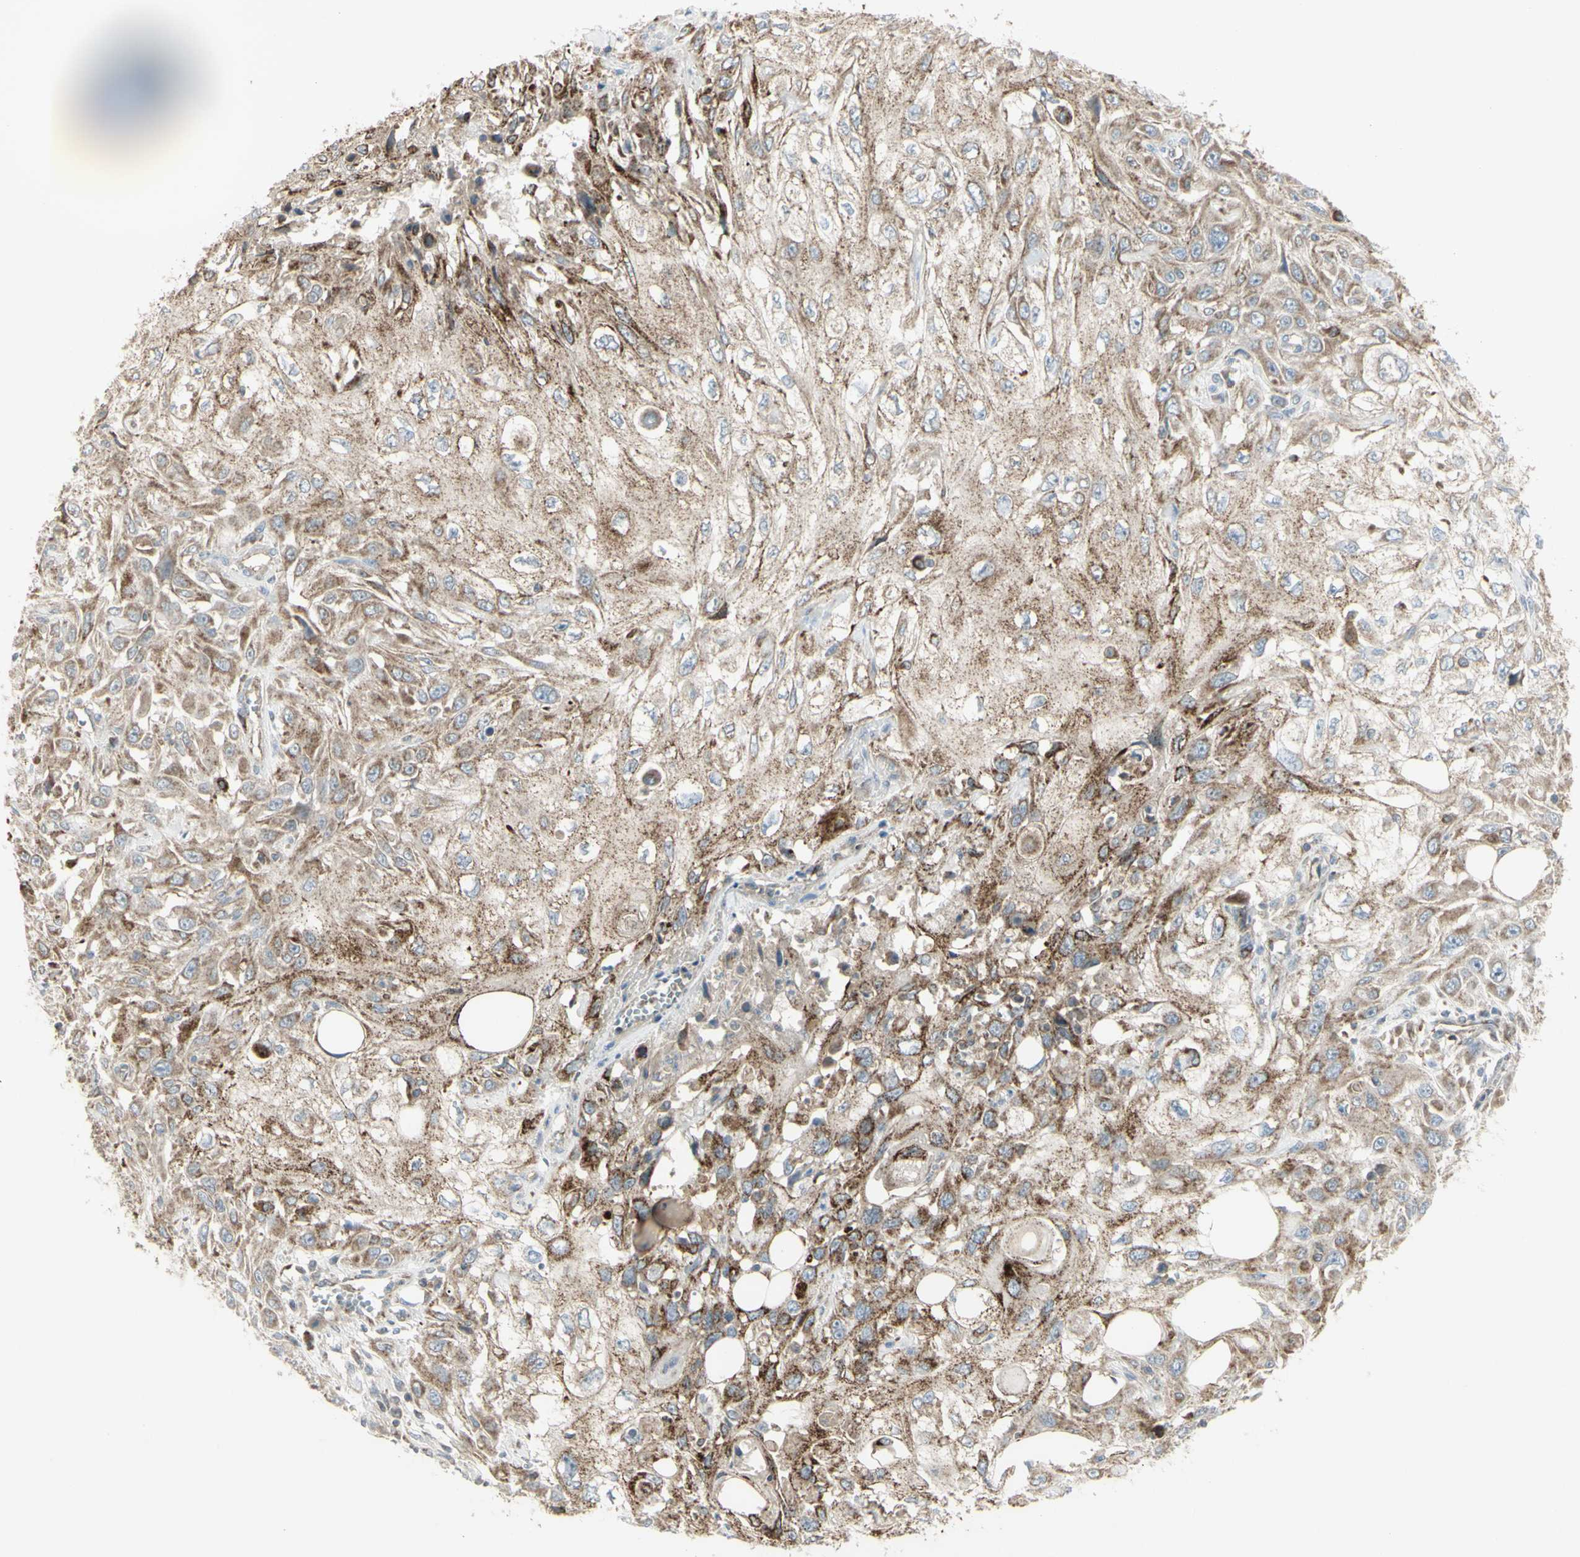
{"staining": {"intensity": "moderate", "quantity": ">75%", "location": "cytoplasmic/membranous"}, "tissue": "skin cancer", "cell_type": "Tumor cells", "image_type": "cancer", "snomed": [{"axis": "morphology", "description": "Squamous cell carcinoma, NOS"}, {"axis": "topography", "description": "Skin"}], "caption": "Moderate cytoplasmic/membranous protein positivity is present in about >75% of tumor cells in squamous cell carcinoma (skin).", "gene": "CYB5R1", "patient": {"sex": "male", "age": 75}}